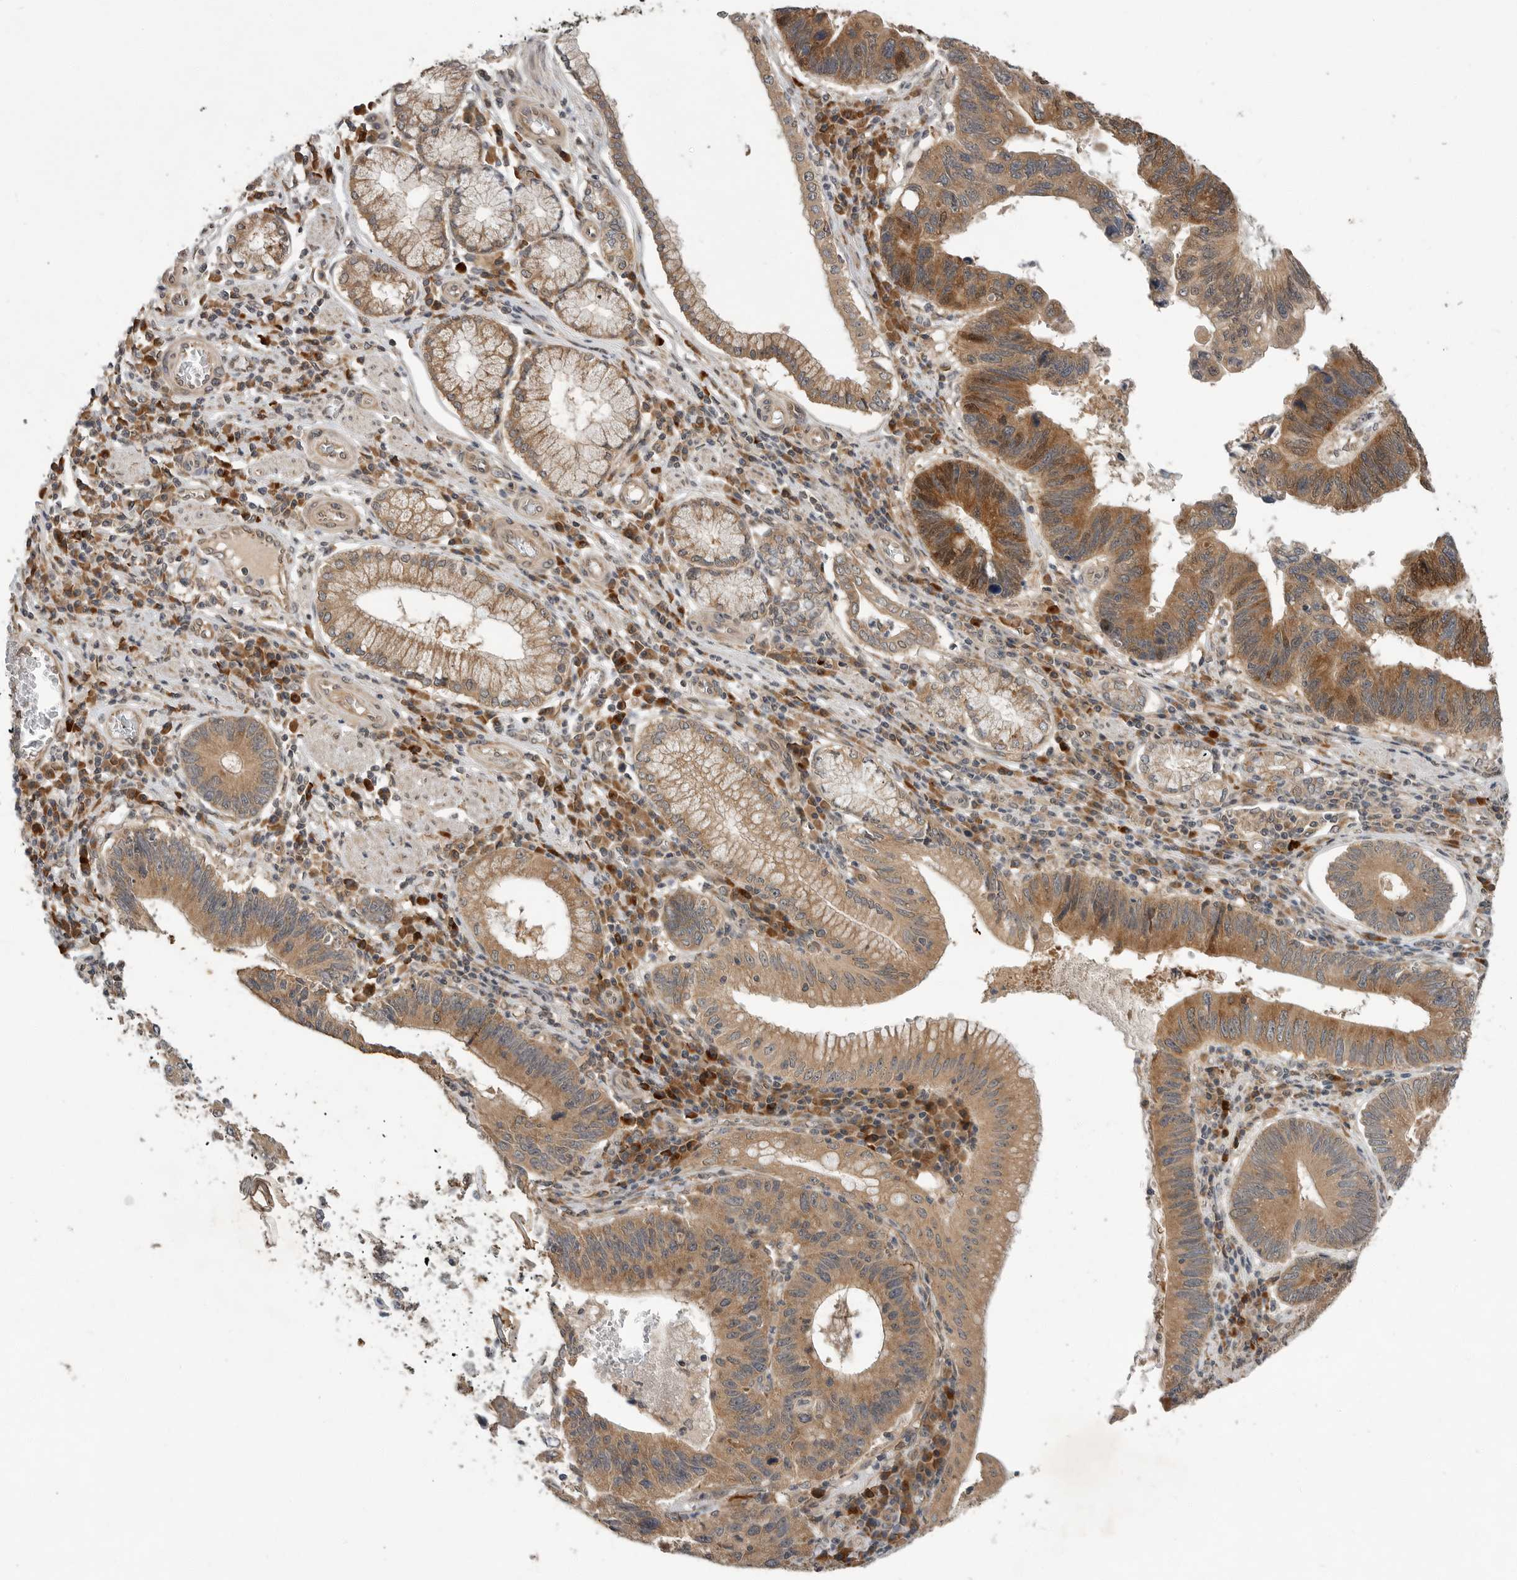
{"staining": {"intensity": "moderate", "quantity": ">75%", "location": "cytoplasmic/membranous"}, "tissue": "stomach cancer", "cell_type": "Tumor cells", "image_type": "cancer", "snomed": [{"axis": "morphology", "description": "Adenocarcinoma, NOS"}, {"axis": "topography", "description": "Stomach"}], "caption": "Stomach cancer (adenocarcinoma) stained with immunohistochemistry (IHC) demonstrates moderate cytoplasmic/membranous positivity in about >75% of tumor cells. Immunohistochemistry stains the protein of interest in brown and the nuclei are stained blue.", "gene": "OSBPL9", "patient": {"sex": "male", "age": 59}}